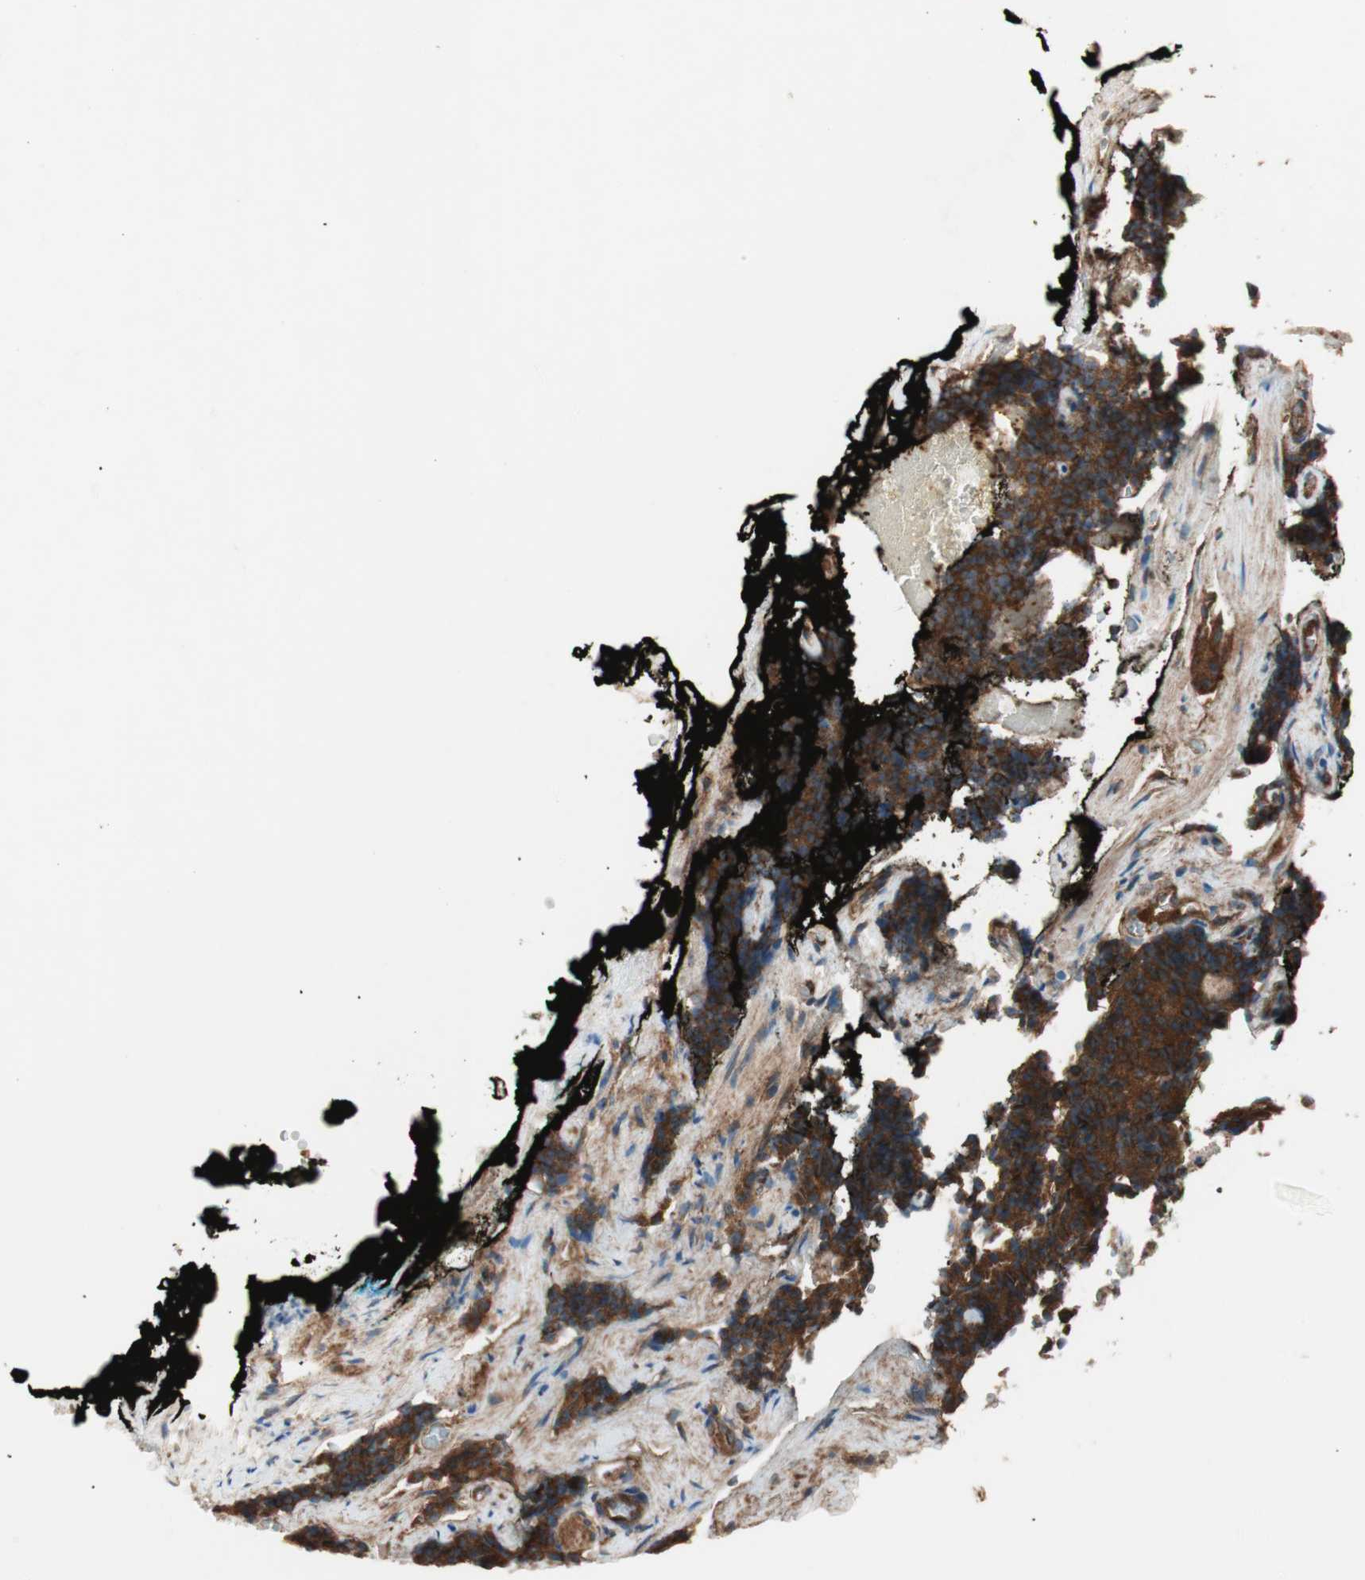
{"staining": {"intensity": "strong", "quantity": ">75%", "location": "cytoplasmic/membranous"}, "tissue": "prostate cancer", "cell_type": "Tumor cells", "image_type": "cancer", "snomed": [{"axis": "morphology", "description": "Adenocarcinoma, High grade"}, {"axis": "topography", "description": "Prostate"}], "caption": "Immunohistochemistry photomicrograph of neoplastic tissue: human prostate cancer (adenocarcinoma (high-grade)) stained using immunohistochemistry demonstrates high levels of strong protein expression localized specifically in the cytoplasmic/membranous of tumor cells, appearing as a cytoplasmic/membranous brown color.", "gene": "RAB5A", "patient": {"sex": "male", "age": 58}}